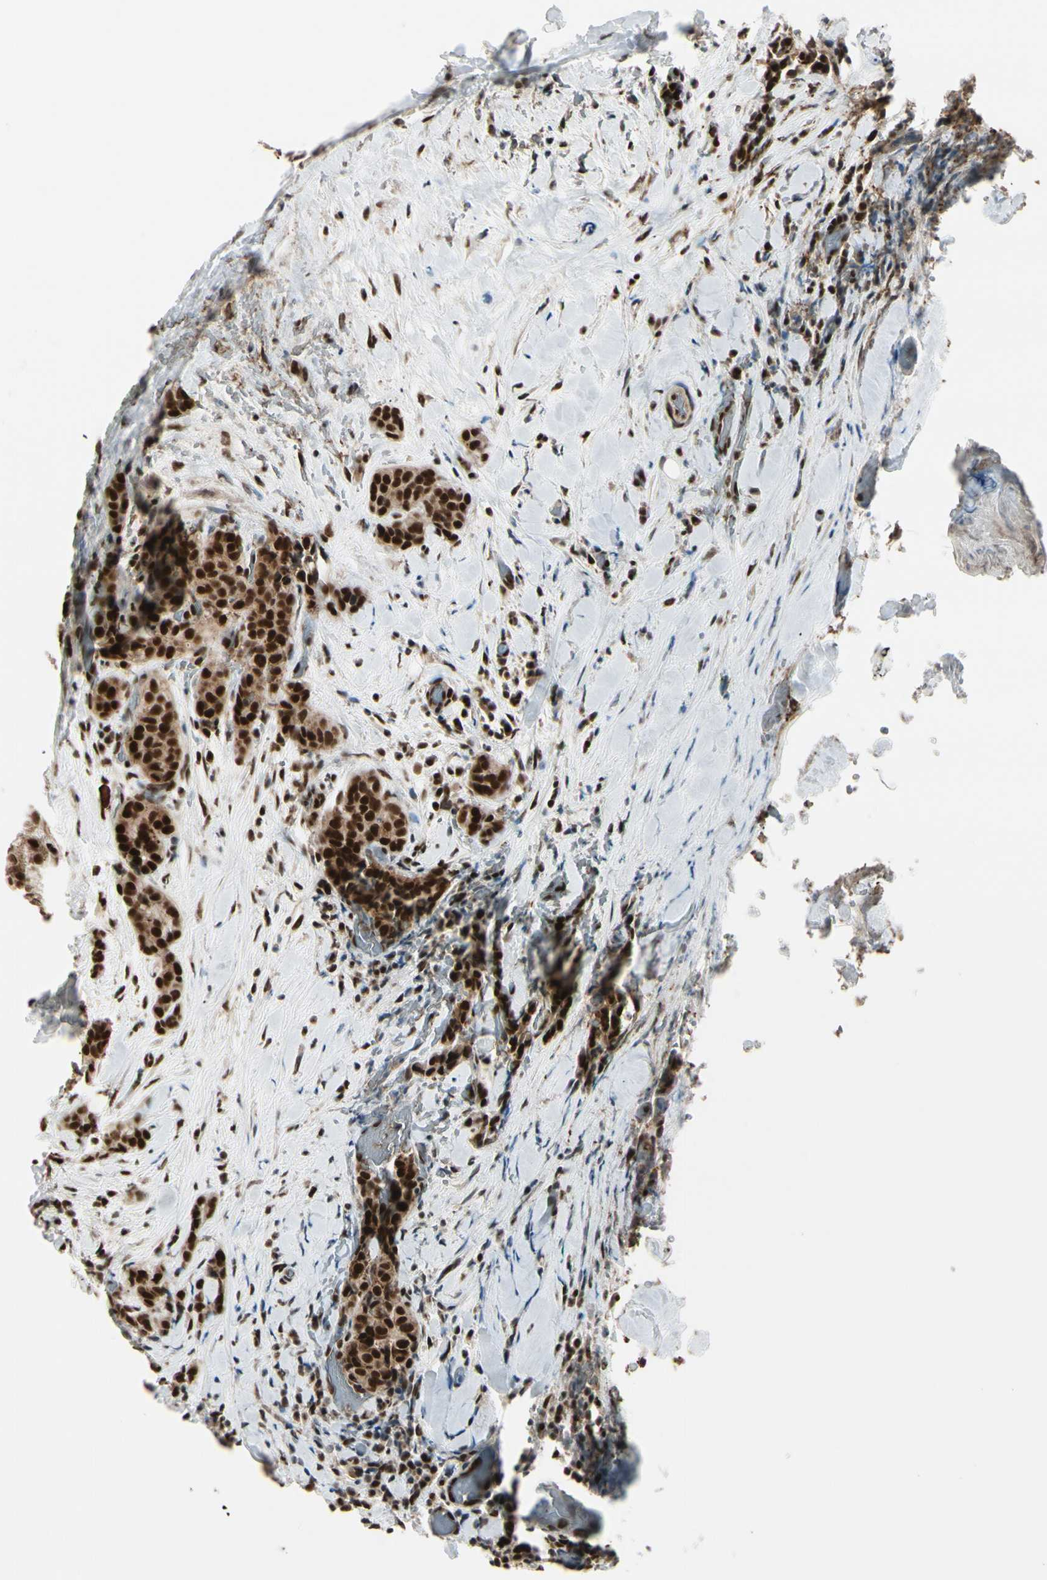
{"staining": {"intensity": "strong", "quantity": ">75%", "location": "cytoplasmic/membranous,nuclear"}, "tissue": "thyroid cancer", "cell_type": "Tumor cells", "image_type": "cancer", "snomed": [{"axis": "morphology", "description": "Normal tissue, NOS"}, {"axis": "morphology", "description": "Papillary adenocarcinoma, NOS"}, {"axis": "topography", "description": "Thyroid gland"}], "caption": "Thyroid papillary adenocarcinoma stained with DAB (3,3'-diaminobenzidine) immunohistochemistry (IHC) exhibits high levels of strong cytoplasmic/membranous and nuclear expression in approximately >75% of tumor cells. The protein is stained brown, and the nuclei are stained in blue (DAB (3,3'-diaminobenzidine) IHC with brightfield microscopy, high magnification).", "gene": "CHAMP1", "patient": {"sex": "female", "age": 30}}